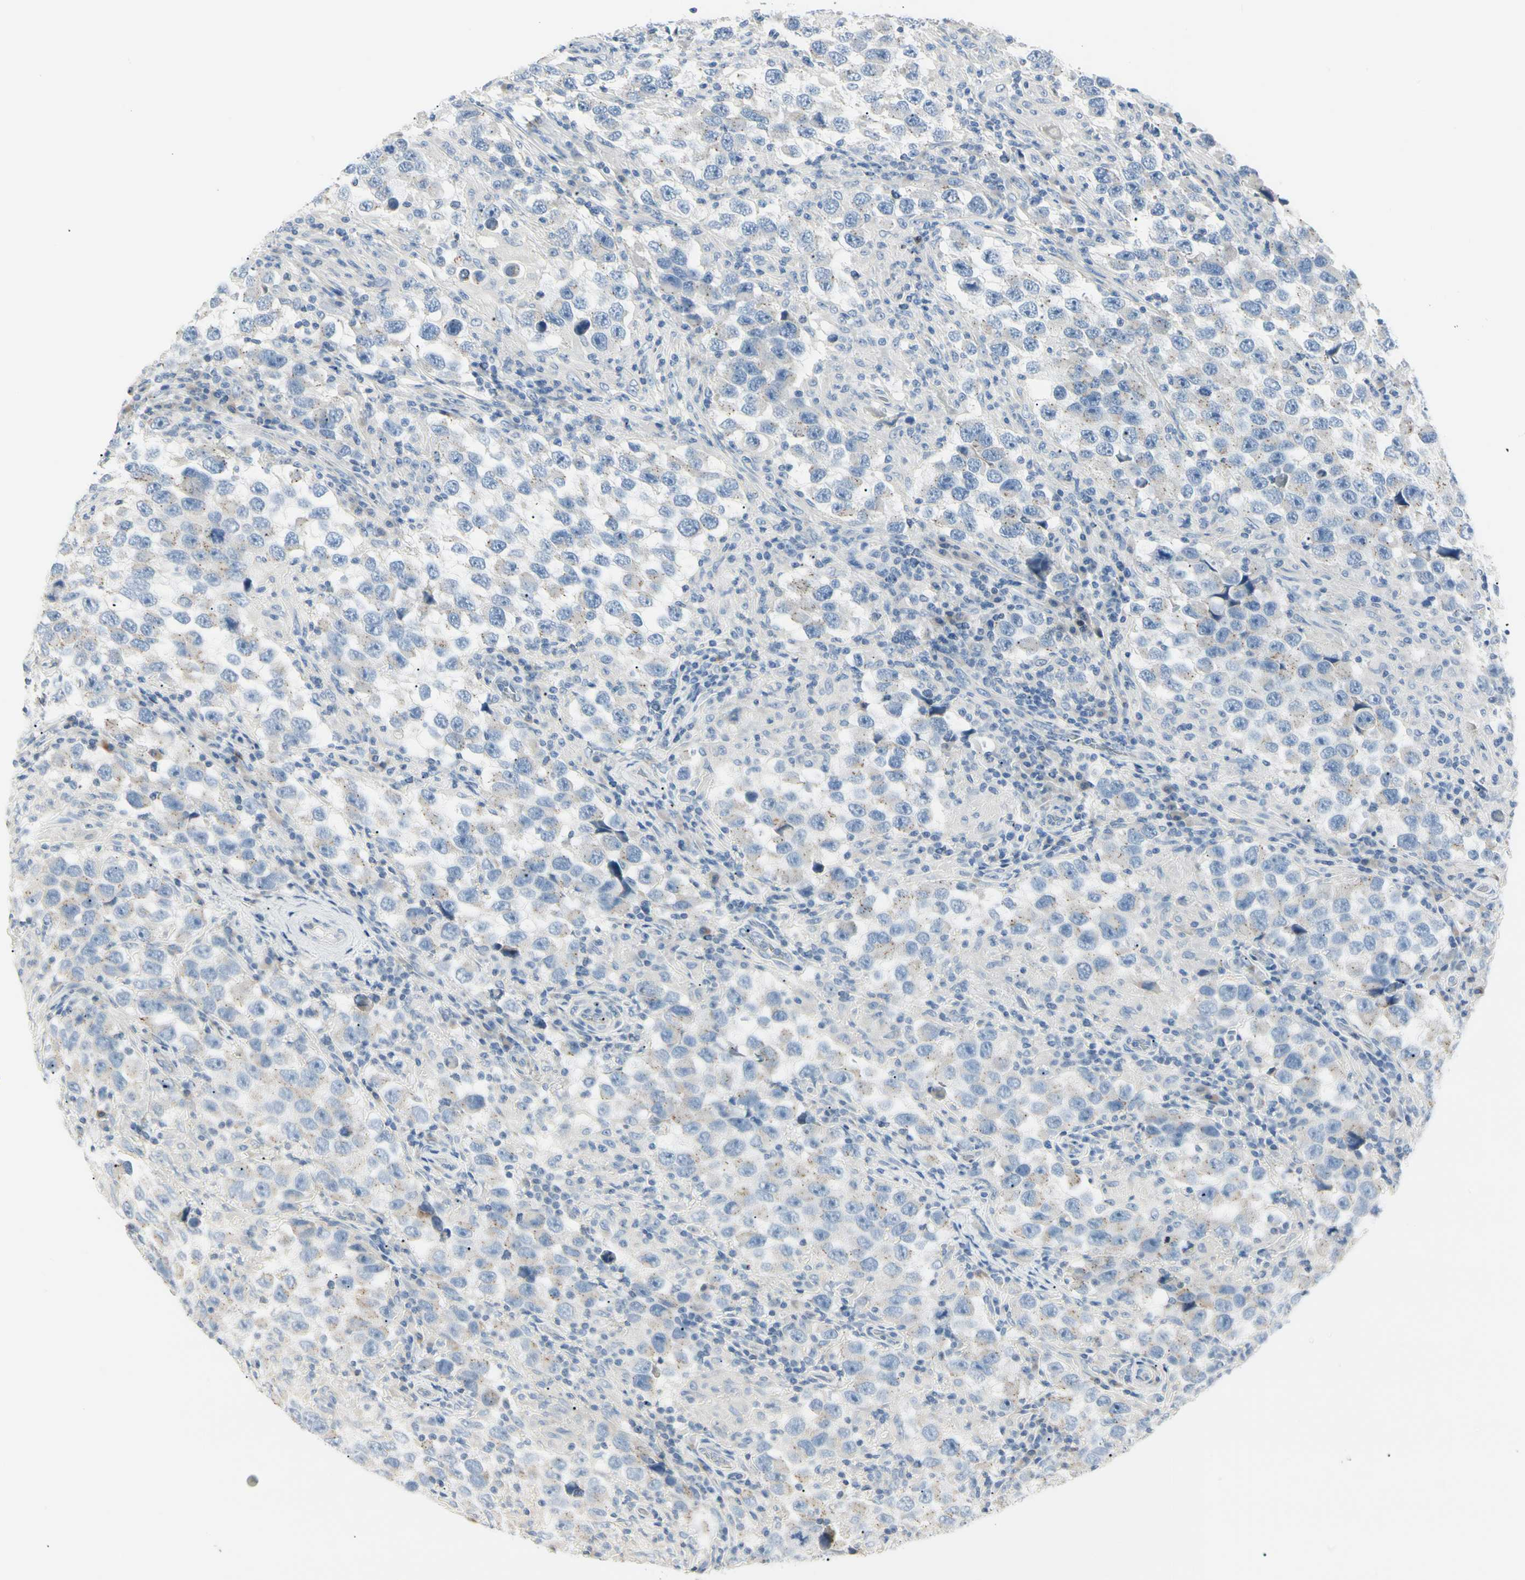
{"staining": {"intensity": "weak", "quantity": "<25%", "location": "cytoplasmic/membranous"}, "tissue": "testis cancer", "cell_type": "Tumor cells", "image_type": "cancer", "snomed": [{"axis": "morphology", "description": "Carcinoma, Embryonal, NOS"}, {"axis": "topography", "description": "Testis"}], "caption": "This micrograph is of testis cancer (embryonal carcinoma) stained with immunohistochemistry (IHC) to label a protein in brown with the nuclei are counter-stained blue. There is no staining in tumor cells.", "gene": "ALDH18A1", "patient": {"sex": "male", "age": 21}}